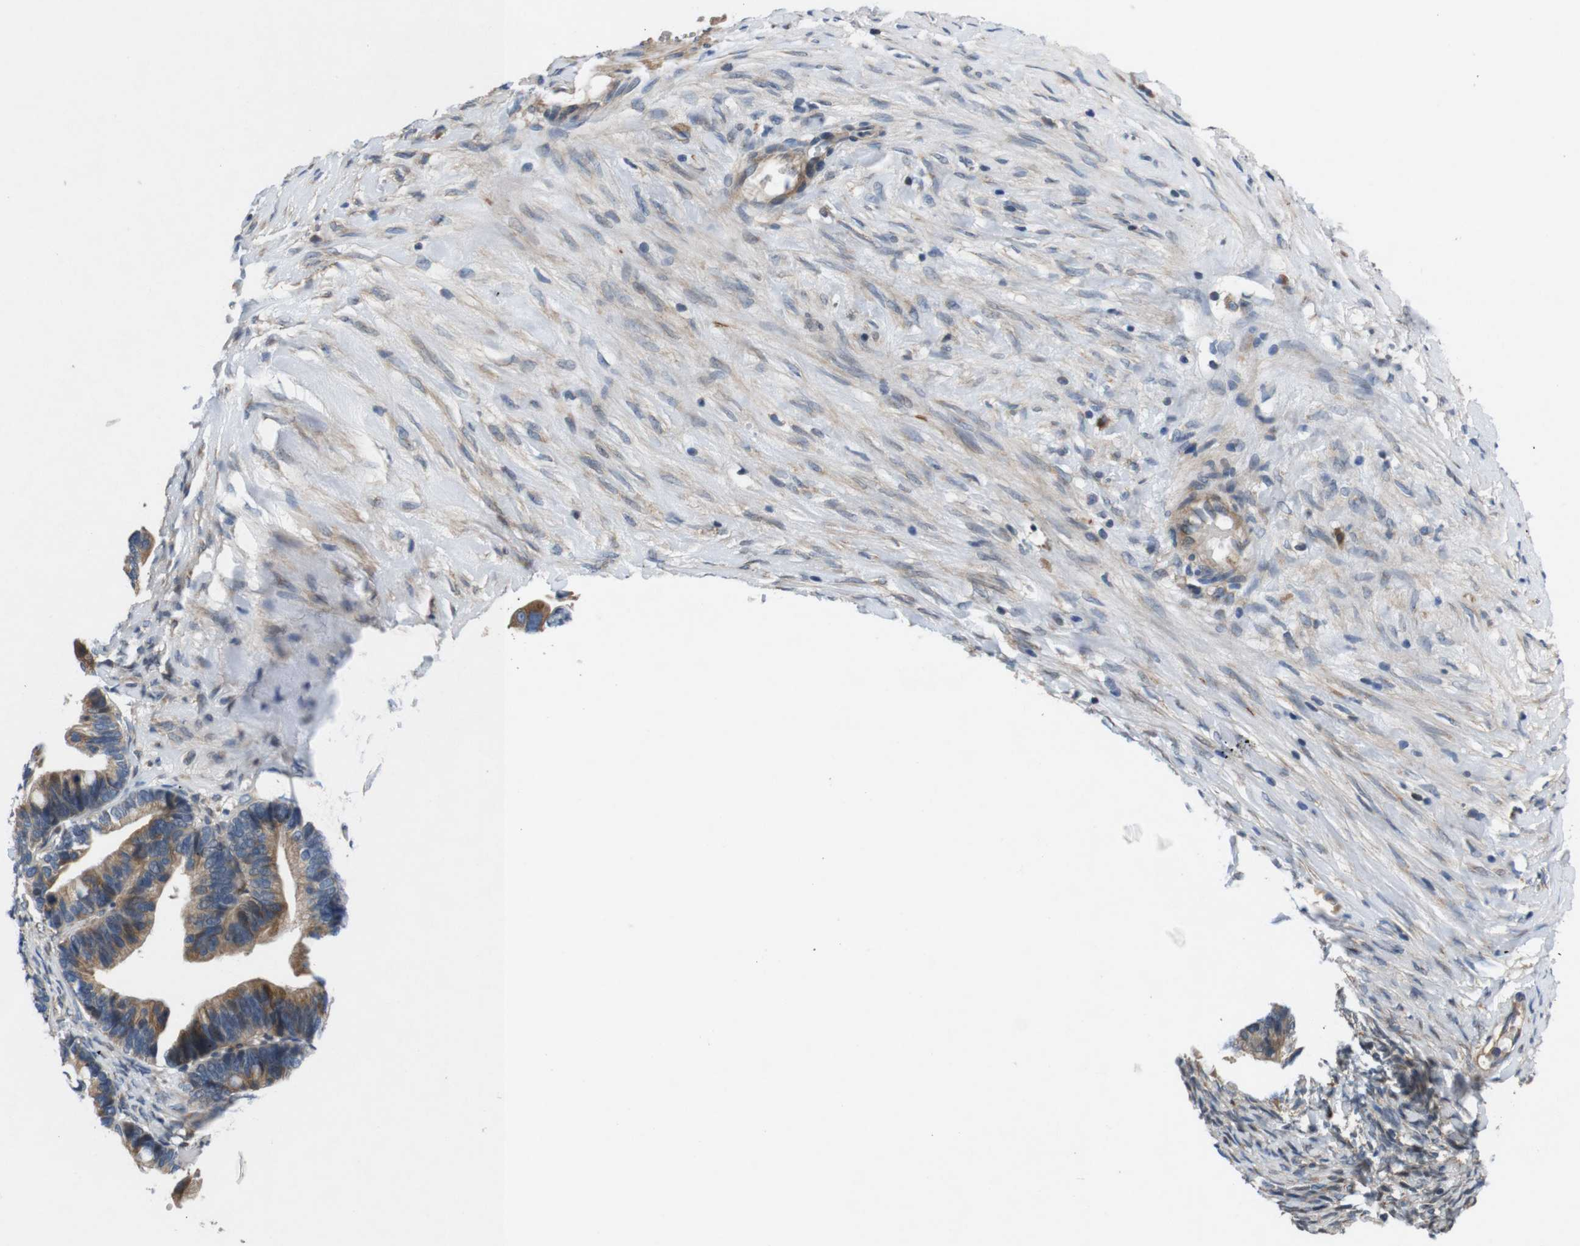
{"staining": {"intensity": "moderate", "quantity": ">75%", "location": "cytoplasmic/membranous"}, "tissue": "ovarian cancer", "cell_type": "Tumor cells", "image_type": "cancer", "snomed": [{"axis": "morphology", "description": "Cystadenocarcinoma, serous, NOS"}, {"axis": "topography", "description": "Ovary"}], "caption": "Ovarian serous cystadenocarcinoma was stained to show a protein in brown. There is medium levels of moderate cytoplasmic/membranous expression in approximately >75% of tumor cells. (Brightfield microscopy of DAB IHC at high magnification).", "gene": "JAK1", "patient": {"sex": "female", "age": 56}}